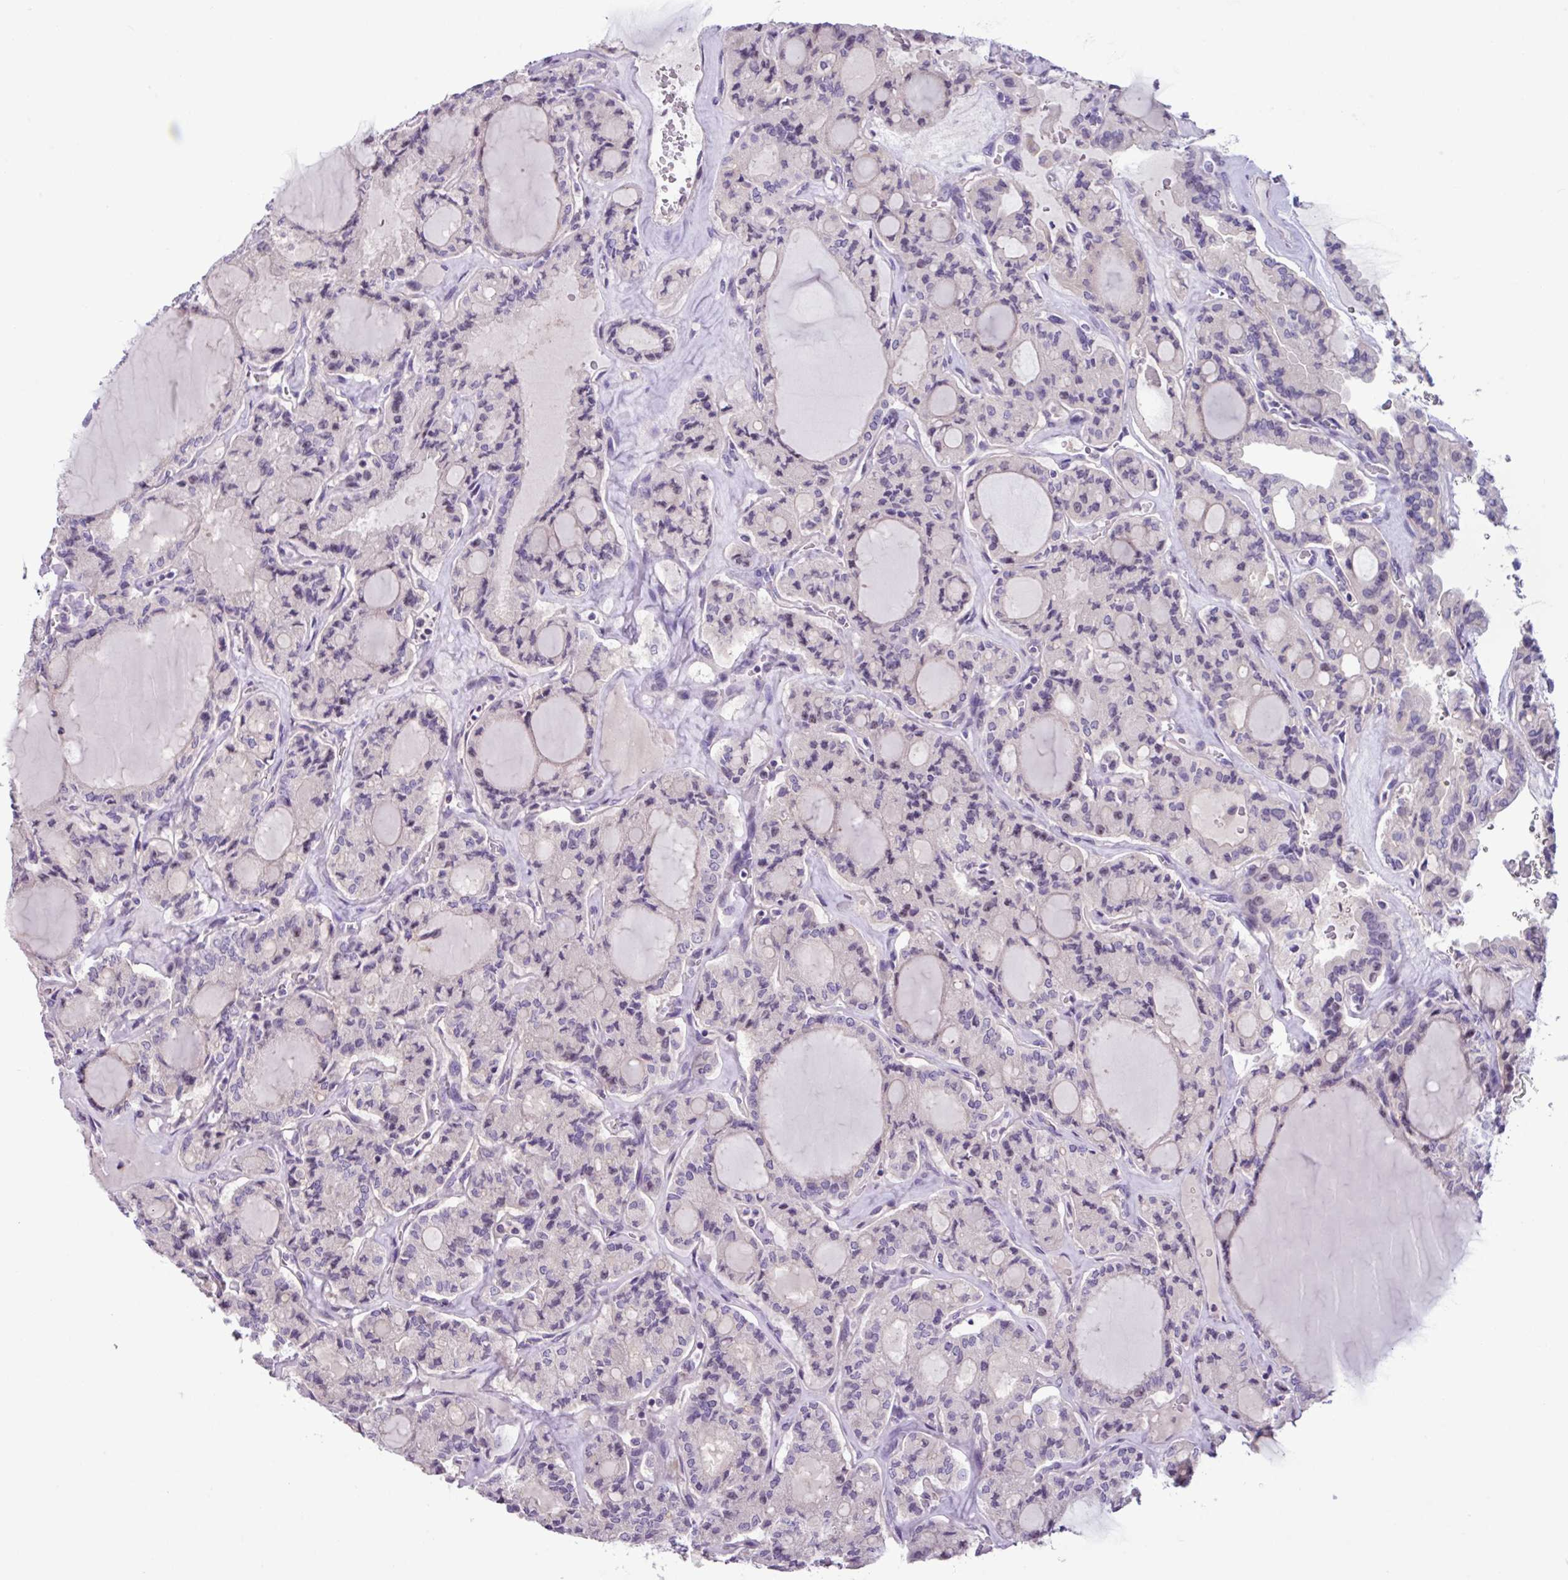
{"staining": {"intensity": "negative", "quantity": "none", "location": "none"}, "tissue": "thyroid cancer", "cell_type": "Tumor cells", "image_type": "cancer", "snomed": [{"axis": "morphology", "description": "Papillary adenocarcinoma, NOS"}, {"axis": "topography", "description": "Thyroid gland"}], "caption": "Immunohistochemistry (IHC) of human papillary adenocarcinoma (thyroid) demonstrates no positivity in tumor cells.", "gene": "PNLDC1", "patient": {"sex": "male", "age": 87}}